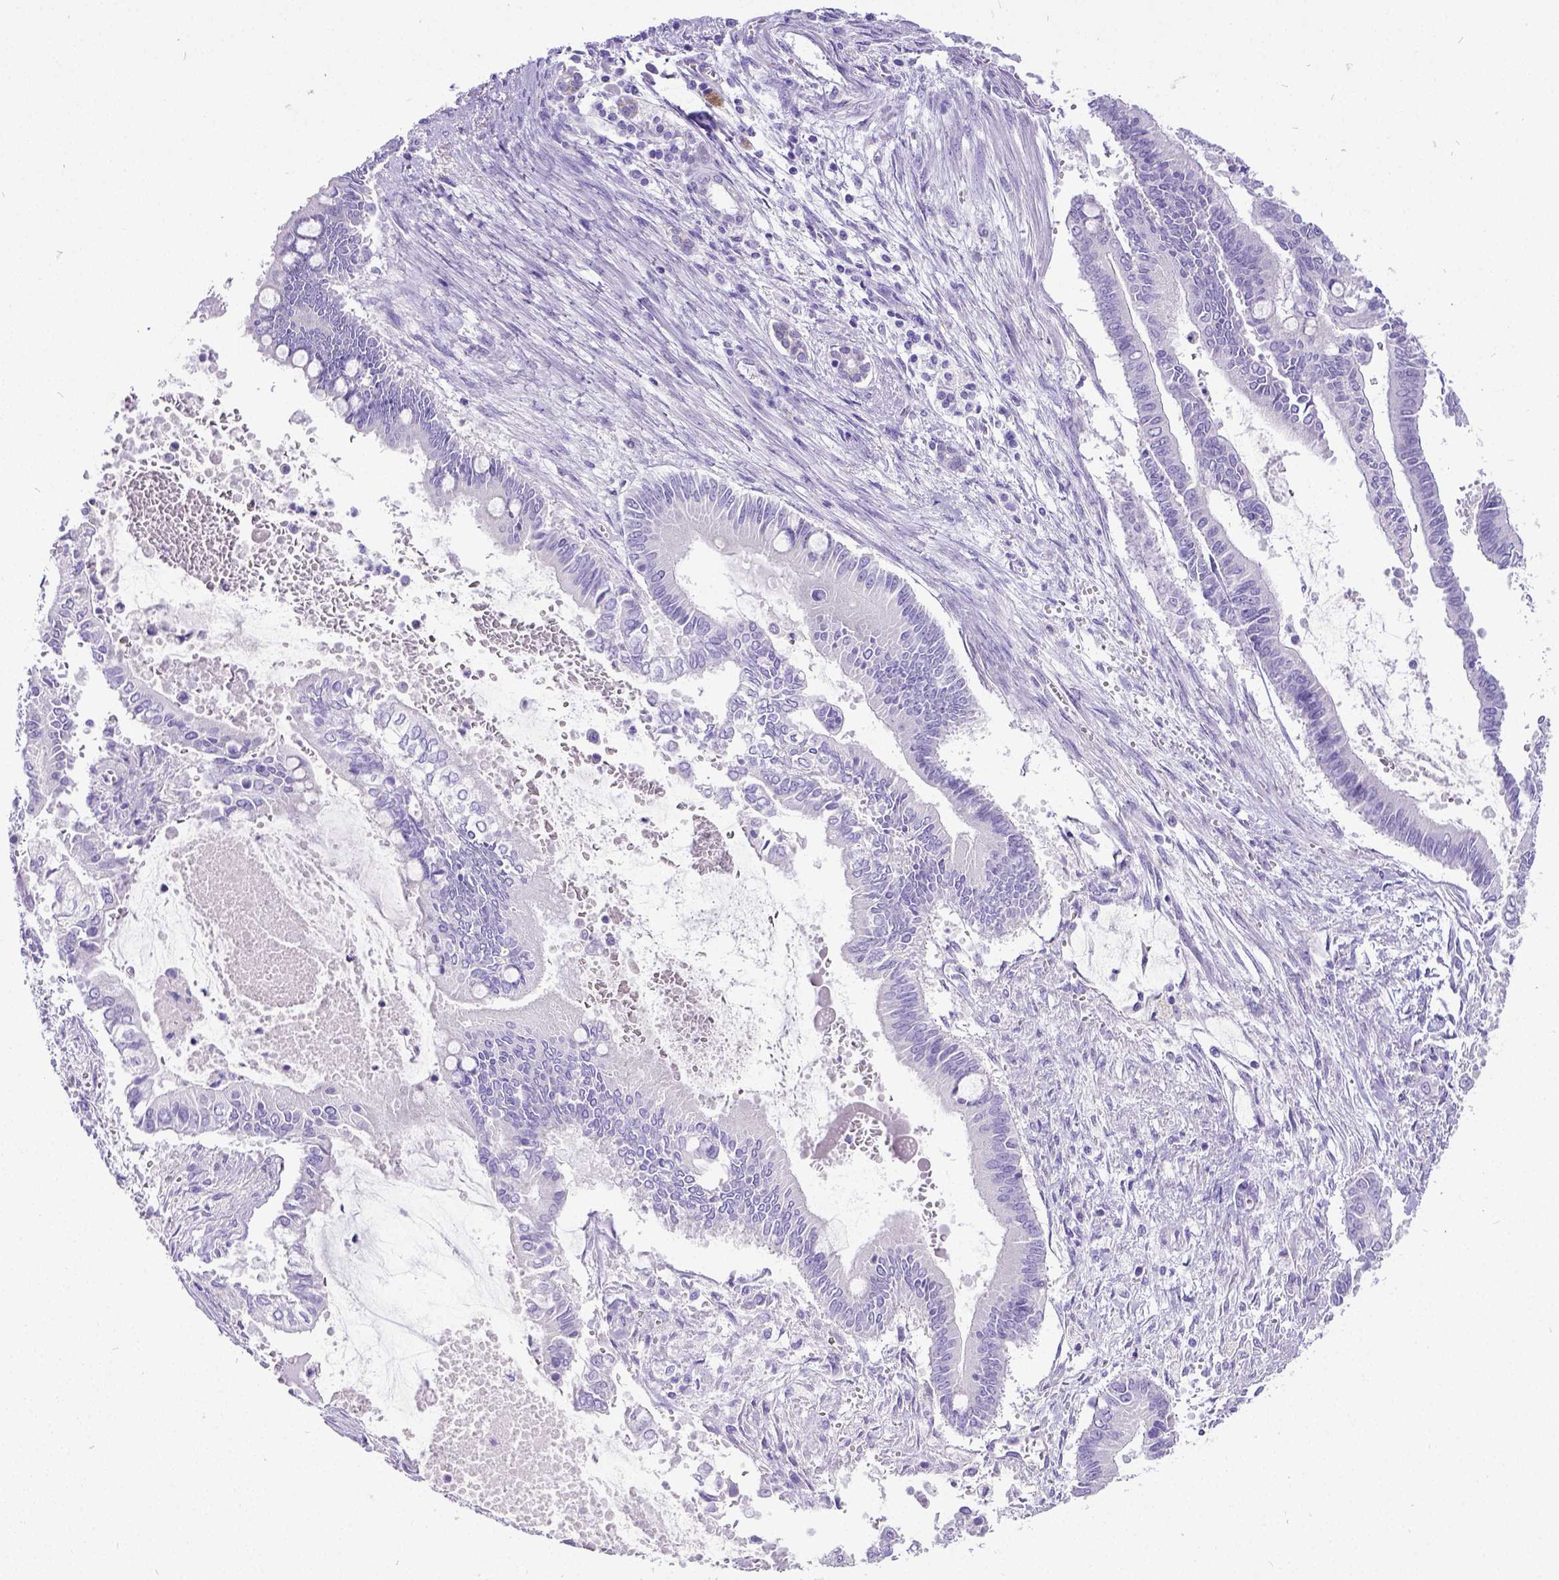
{"staining": {"intensity": "negative", "quantity": "none", "location": "none"}, "tissue": "pancreatic cancer", "cell_type": "Tumor cells", "image_type": "cancer", "snomed": [{"axis": "morphology", "description": "Adenocarcinoma, NOS"}, {"axis": "topography", "description": "Pancreas"}], "caption": "Immunohistochemistry (IHC) image of pancreatic cancer (adenocarcinoma) stained for a protein (brown), which reveals no expression in tumor cells.", "gene": "SATB2", "patient": {"sex": "male", "age": 68}}